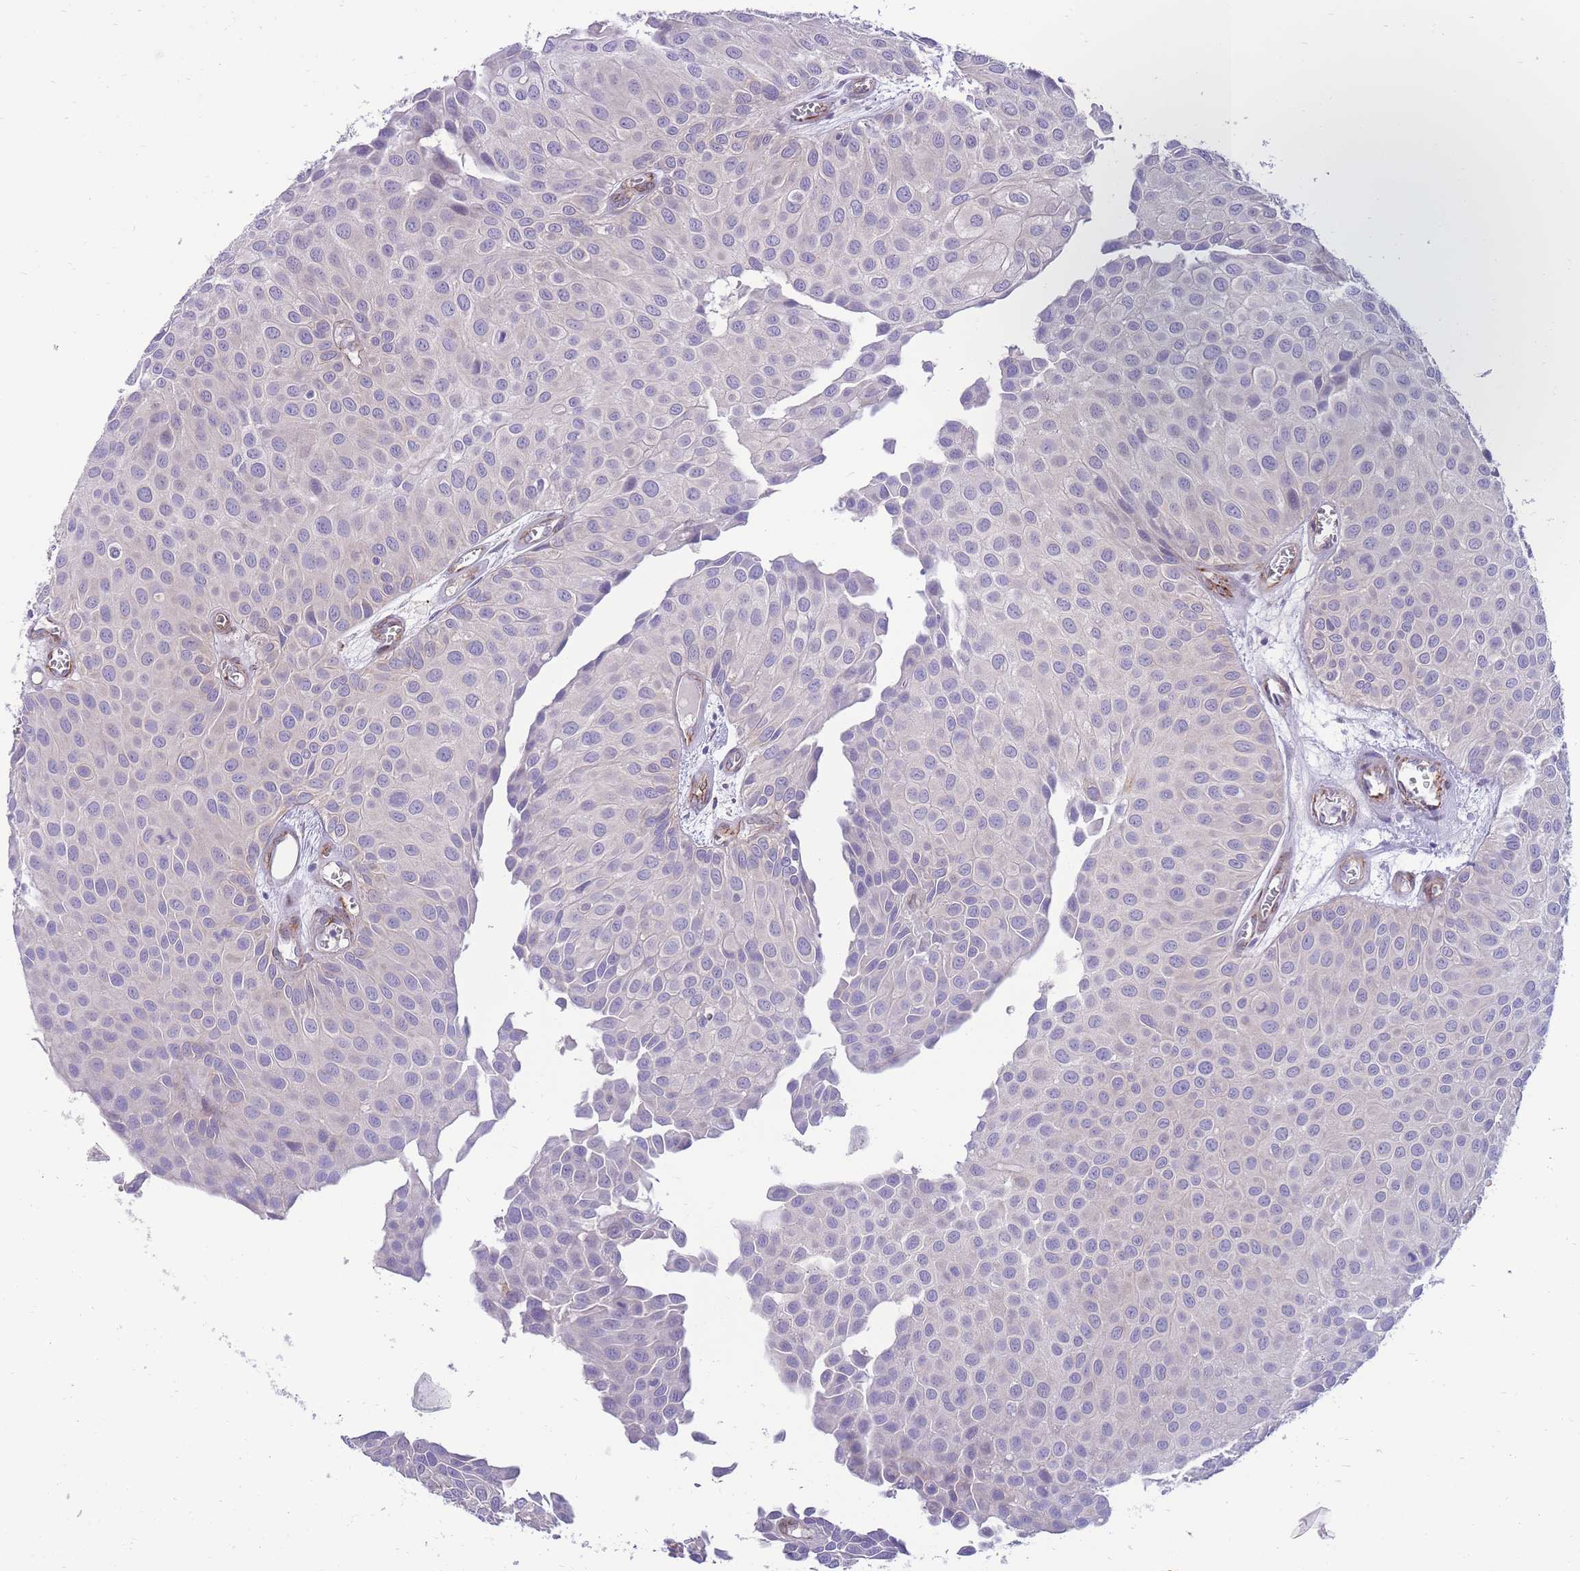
{"staining": {"intensity": "negative", "quantity": "none", "location": "none"}, "tissue": "urothelial cancer", "cell_type": "Tumor cells", "image_type": "cancer", "snomed": [{"axis": "morphology", "description": "Urothelial carcinoma, Low grade"}, {"axis": "topography", "description": "Urinary bladder"}], "caption": "Urothelial cancer stained for a protein using immunohistochemistry (IHC) reveals no positivity tumor cells.", "gene": "RGS11", "patient": {"sex": "male", "age": 88}}